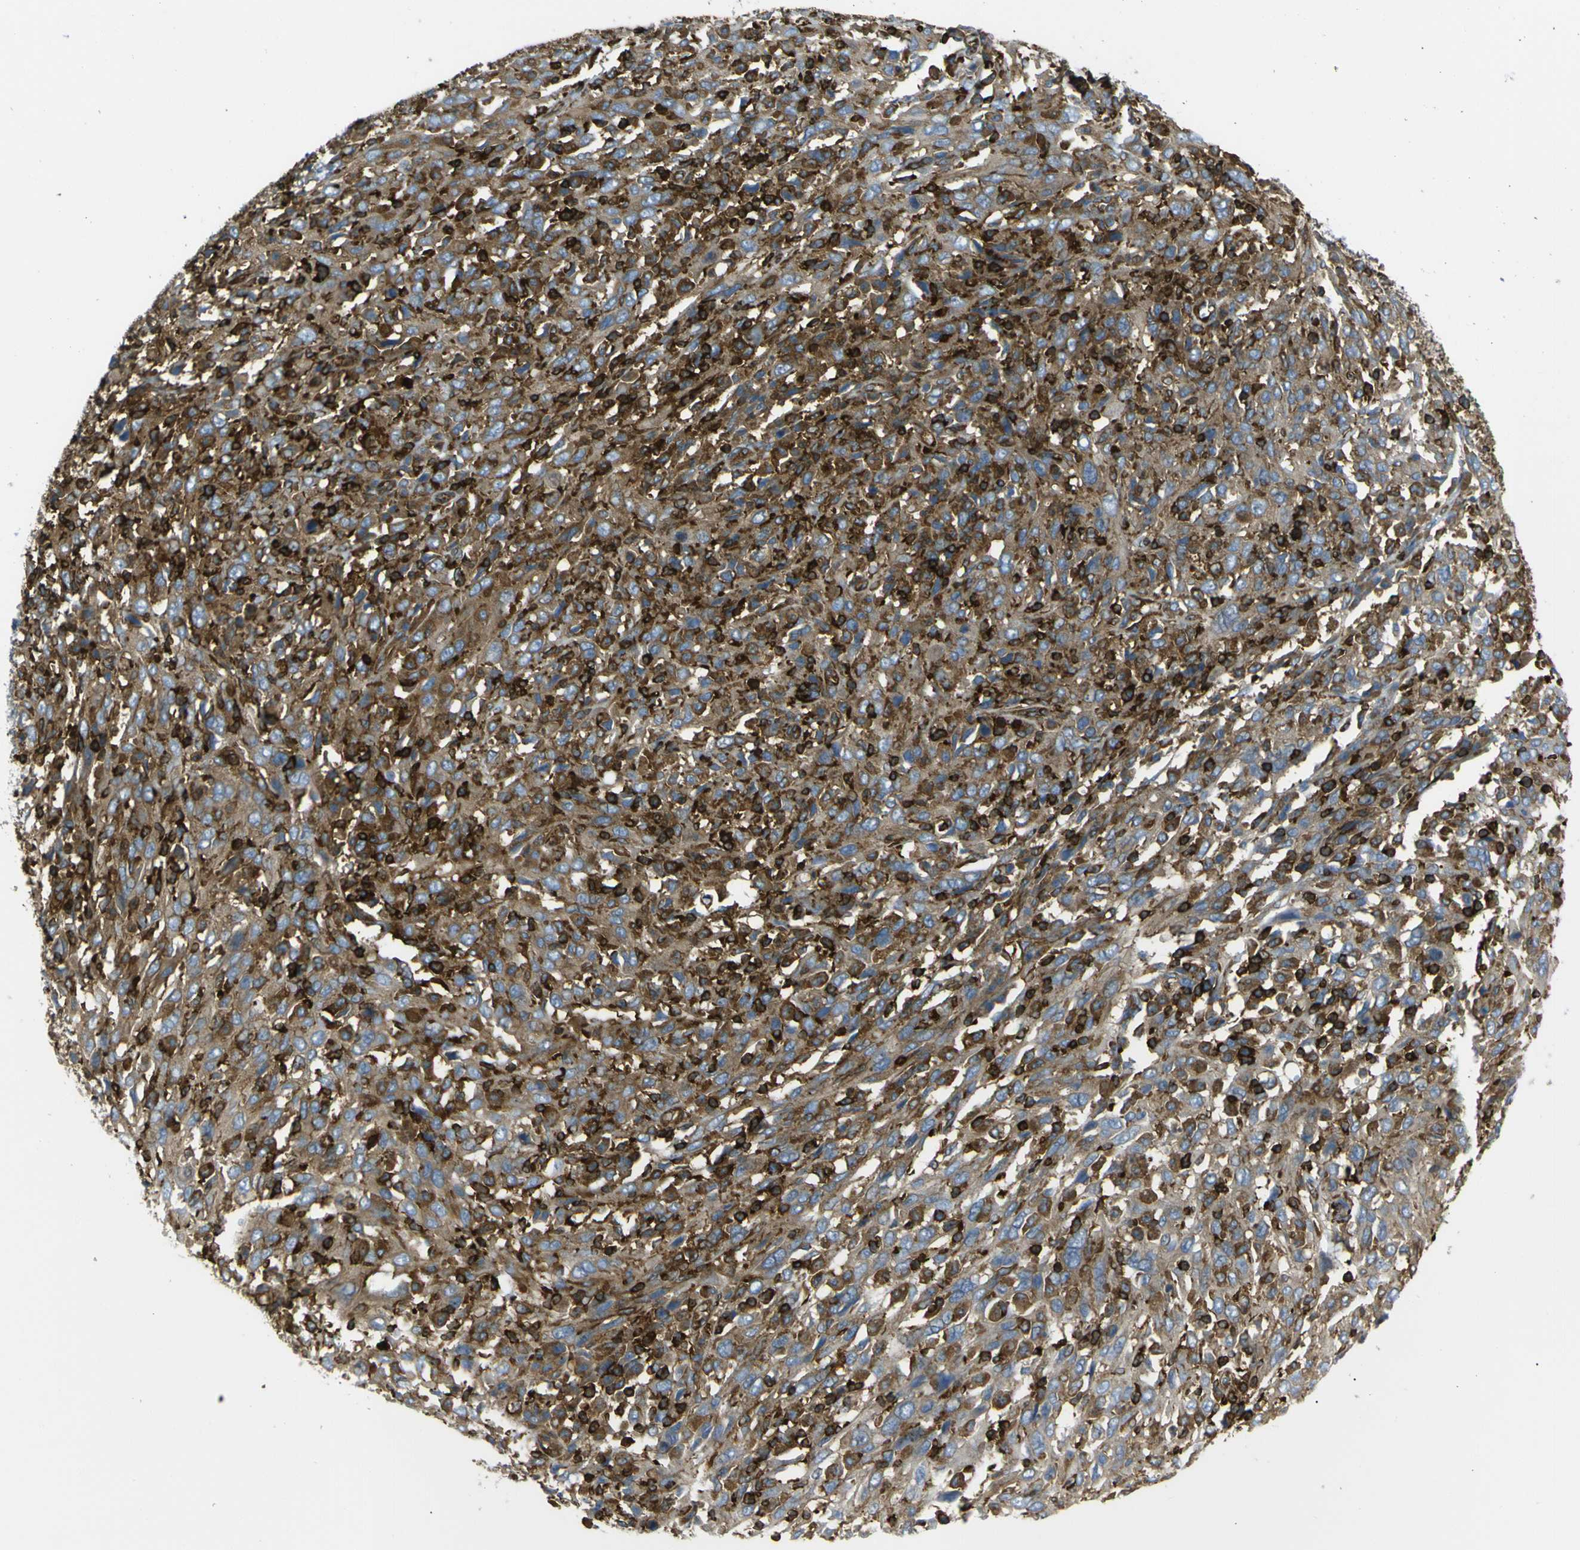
{"staining": {"intensity": "moderate", "quantity": ">75%", "location": "cytoplasmic/membranous"}, "tissue": "cervical cancer", "cell_type": "Tumor cells", "image_type": "cancer", "snomed": [{"axis": "morphology", "description": "Squamous cell carcinoma, NOS"}, {"axis": "topography", "description": "Cervix"}], "caption": "This is an image of IHC staining of cervical squamous cell carcinoma, which shows moderate positivity in the cytoplasmic/membranous of tumor cells.", "gene": "ARHGEF1", "patient": {"sex": "female", "age": 46}}